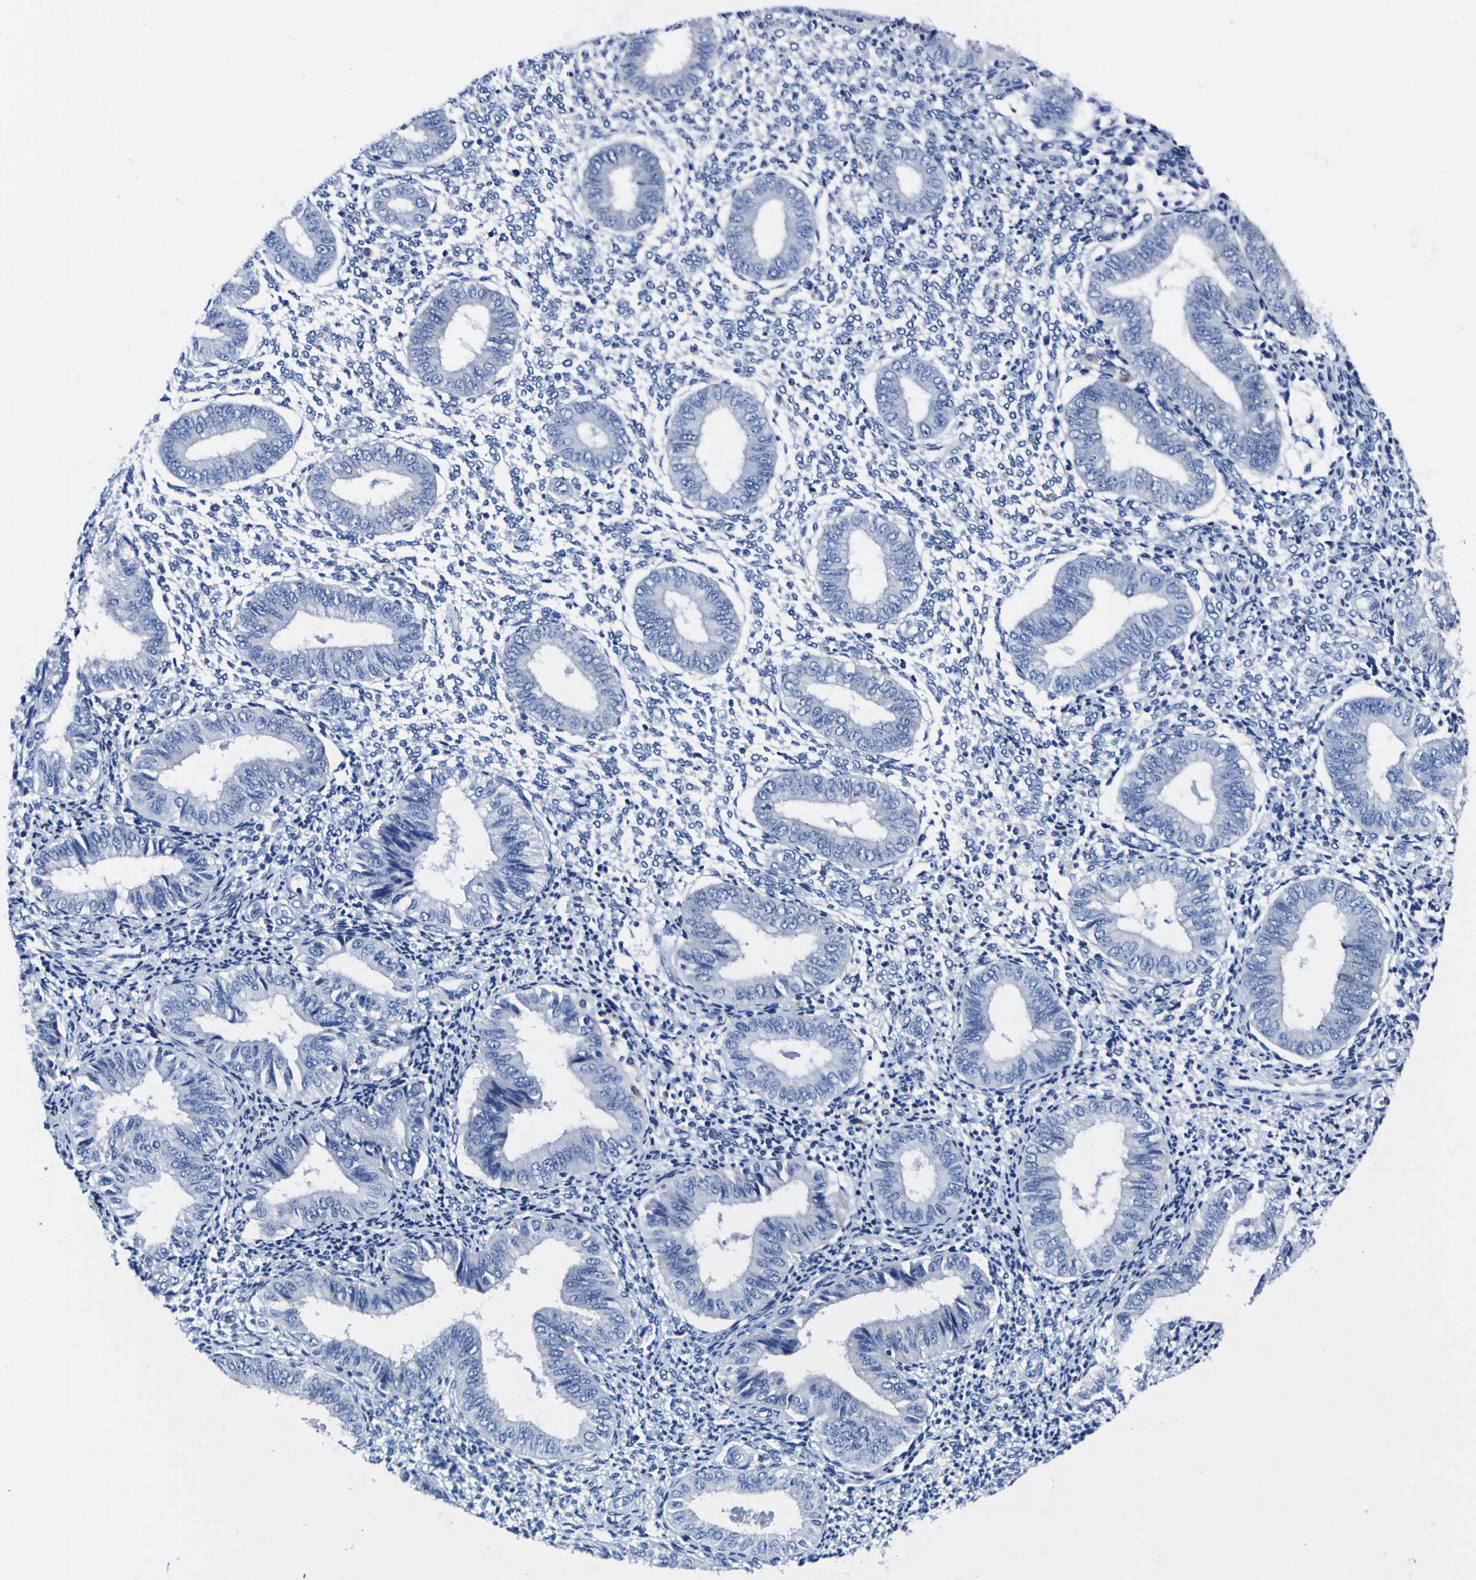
{"staining": {"intensity": "negative", "quantity": "none", "location": "none"}, "tissue": "endometrium", "cell_type": "Cells in endometrial stroma", "image_type": "normal", "snomed": [{"axis": "morphology", "description": "Normal tissue, NOS"}, {"axis": "topography", "description": "Endometrium"}], "caption": "Protein analysis of normal endometrium exhibits no significant positivity in cells in endometrial stroma.", "gene": "HLA", "patient": {"sex": "female", "age": 50}}